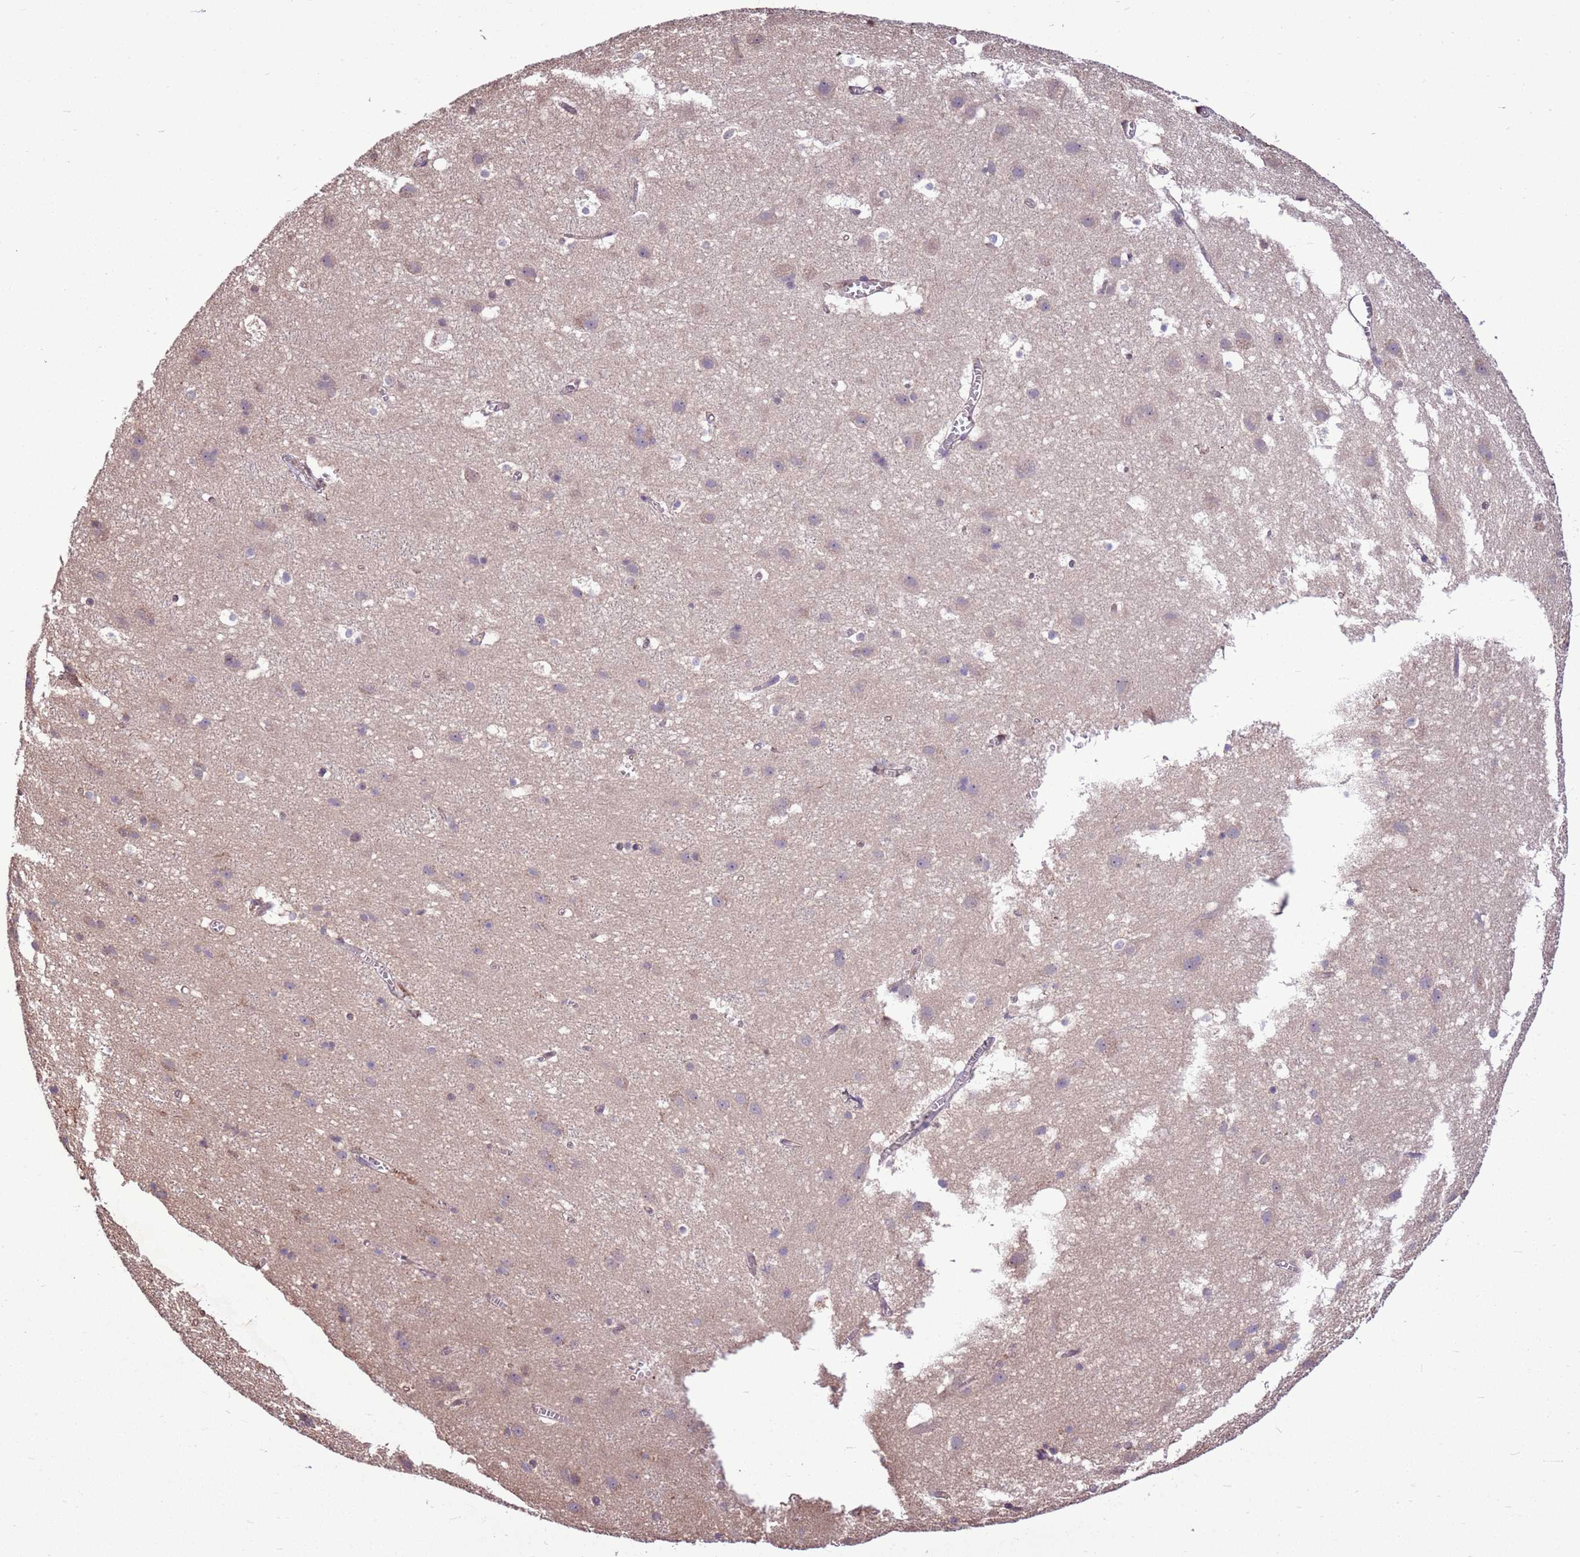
{"staining": {"intensity": "negative", "quantity": "none", "location": "none"}, "tissue": "cerebral cortex", "cell_type": "Endothelial cells", "image_type": "normal", "snomed": [{"axis": "morphology", "description": "Normal tissue, NOS"}, {"axis": "topography", "description": "Cerebral cortex"}], "caption": "Normal cerebral cortex was stained to show a protein in brown. There is no significant expression in endothelial cells. (DAB IHC, high magnification).", "gene": "BBS5", "patient": {"sex": "male", "age": 54}}